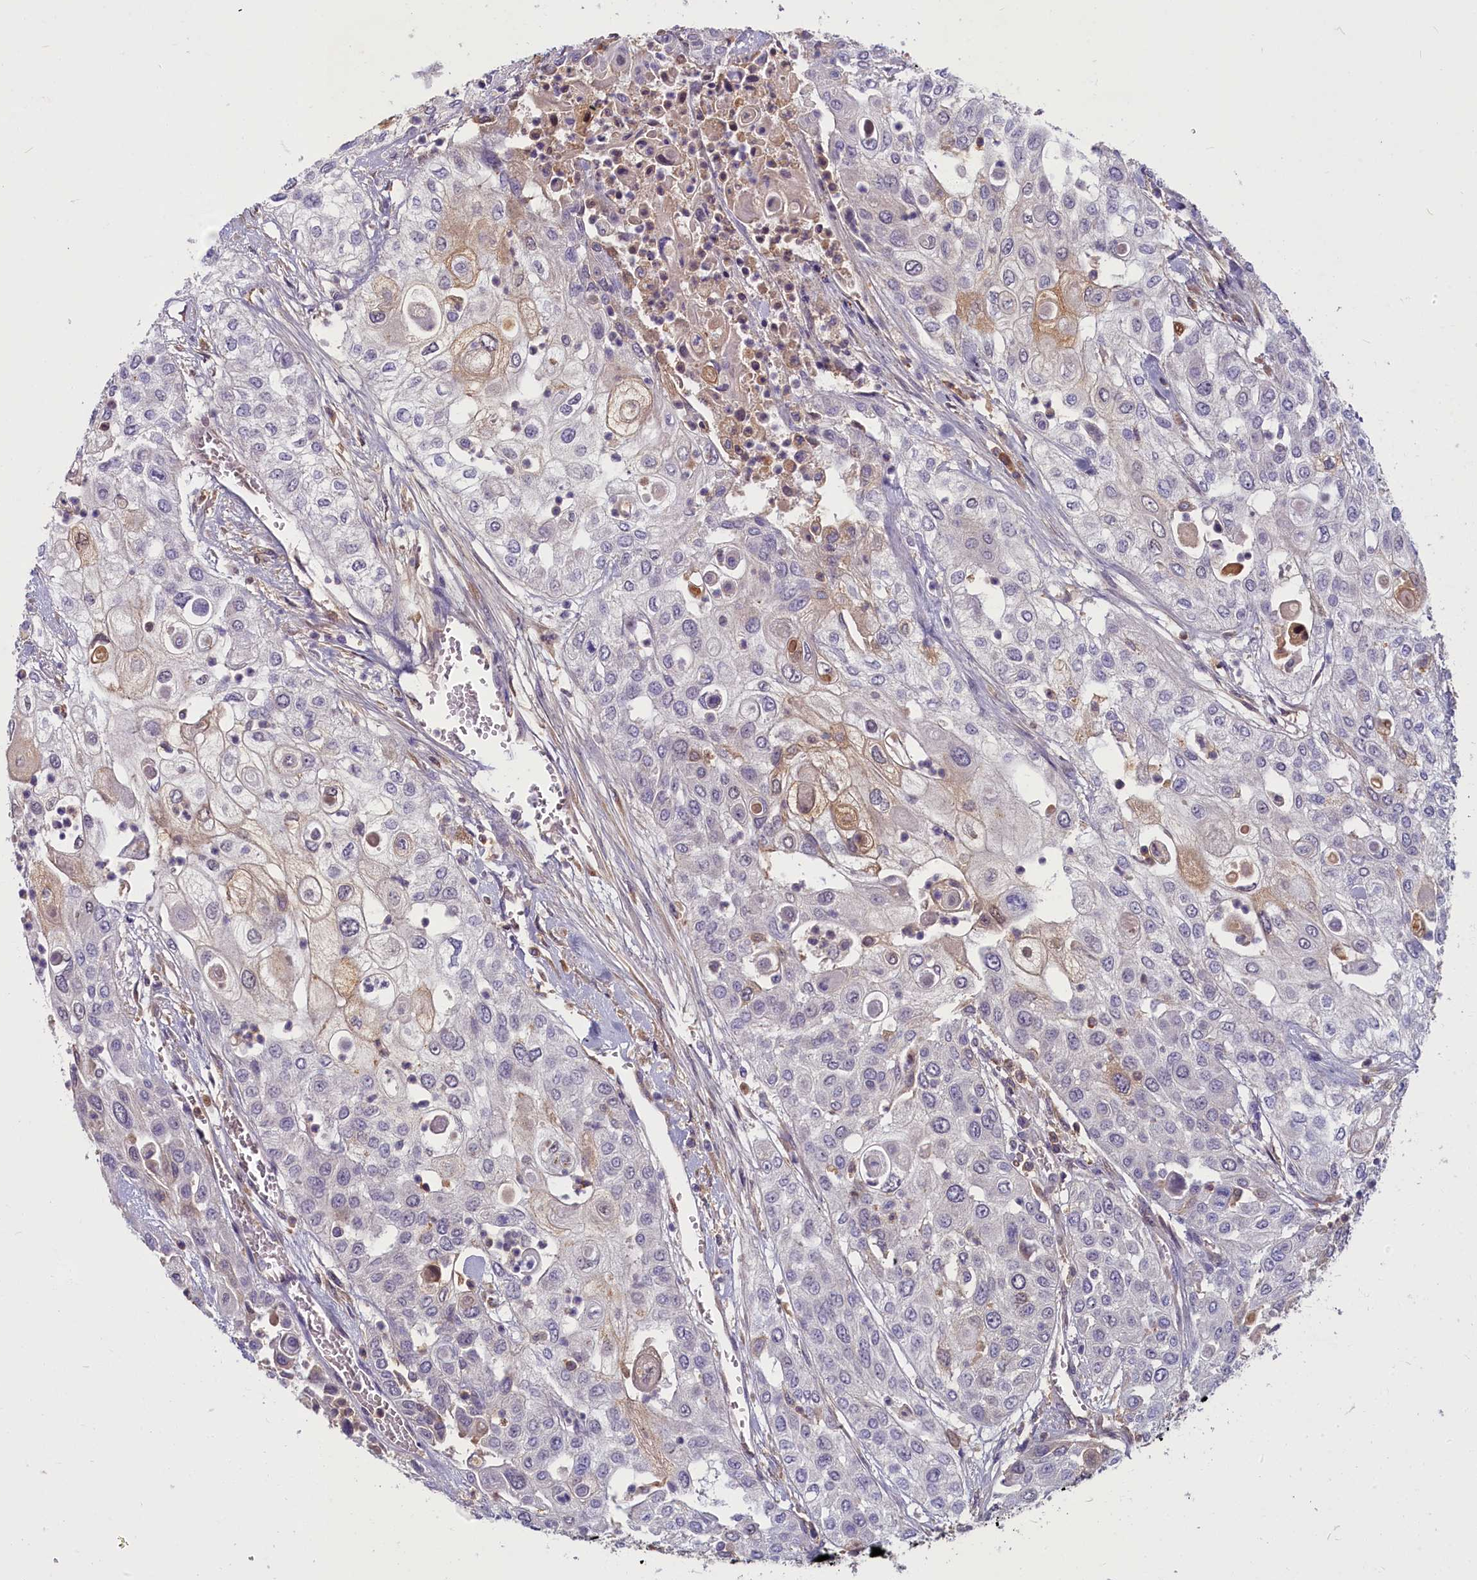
{"staining": {"intensity": "weak", "quantity": "<25%", "location": "cytoplasmic/membranous"}, "tissue": "urothelial cancer", "cell_type": "Tumor cells", "image_type": "cancer", "snomed": [{"axis": "morphology", "description": "Urothelial carcinoma, High grade"}, {"axis": "topography", "description": "Urinary bladder"}], "caption": "Micrograph shows no protein staining in tumor cells of urothelial carcinoma (high-grade) tissue.", "gene": "SV2C", "patient": {"sex": "female", "age": 79}}